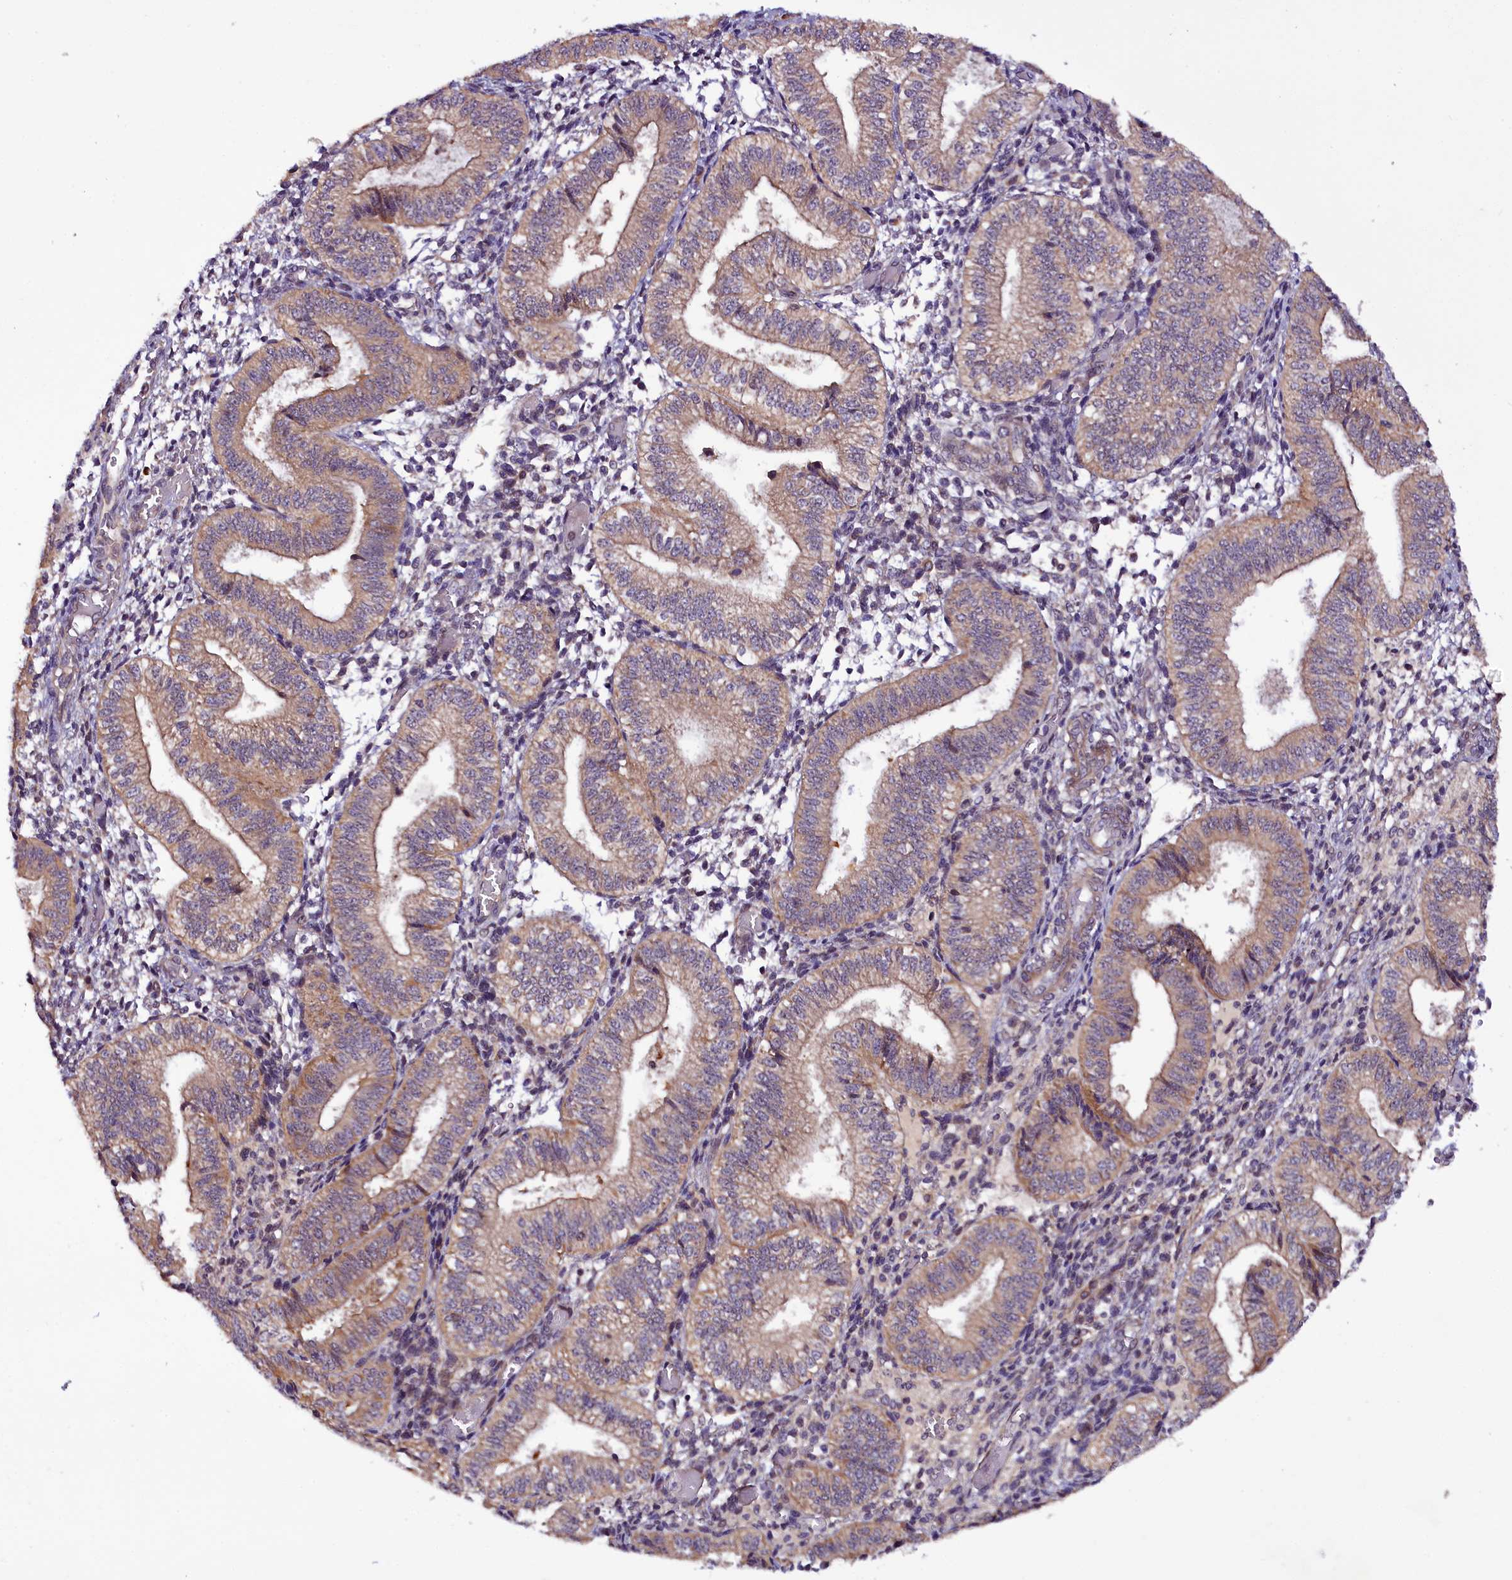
{"staining": {"intensity": "weak", "quantity": "<25%", "location": "cytoplasmic/membranous"}, "tissue": "endometrium", "cell_type": "Cells in endometrial stroma", "image_type": "normal", "snomed": [{"axis": "morphology", "description": "Normal tissue, NOS"}, {"axis": "topography", "description": "Endometrium"}], "caption": "A photomicrograph of human endometrium is negative for staining in cells in endometrial stroma. Brightfield microscopy of immunohistochemistry stained with DAB (3,3'-diaminobenzidine) (brown) and hematoxylin (blue), captured at high magnification.", "gene": "RPUSD2", "patient": {"sex": "female", "age": 34}}